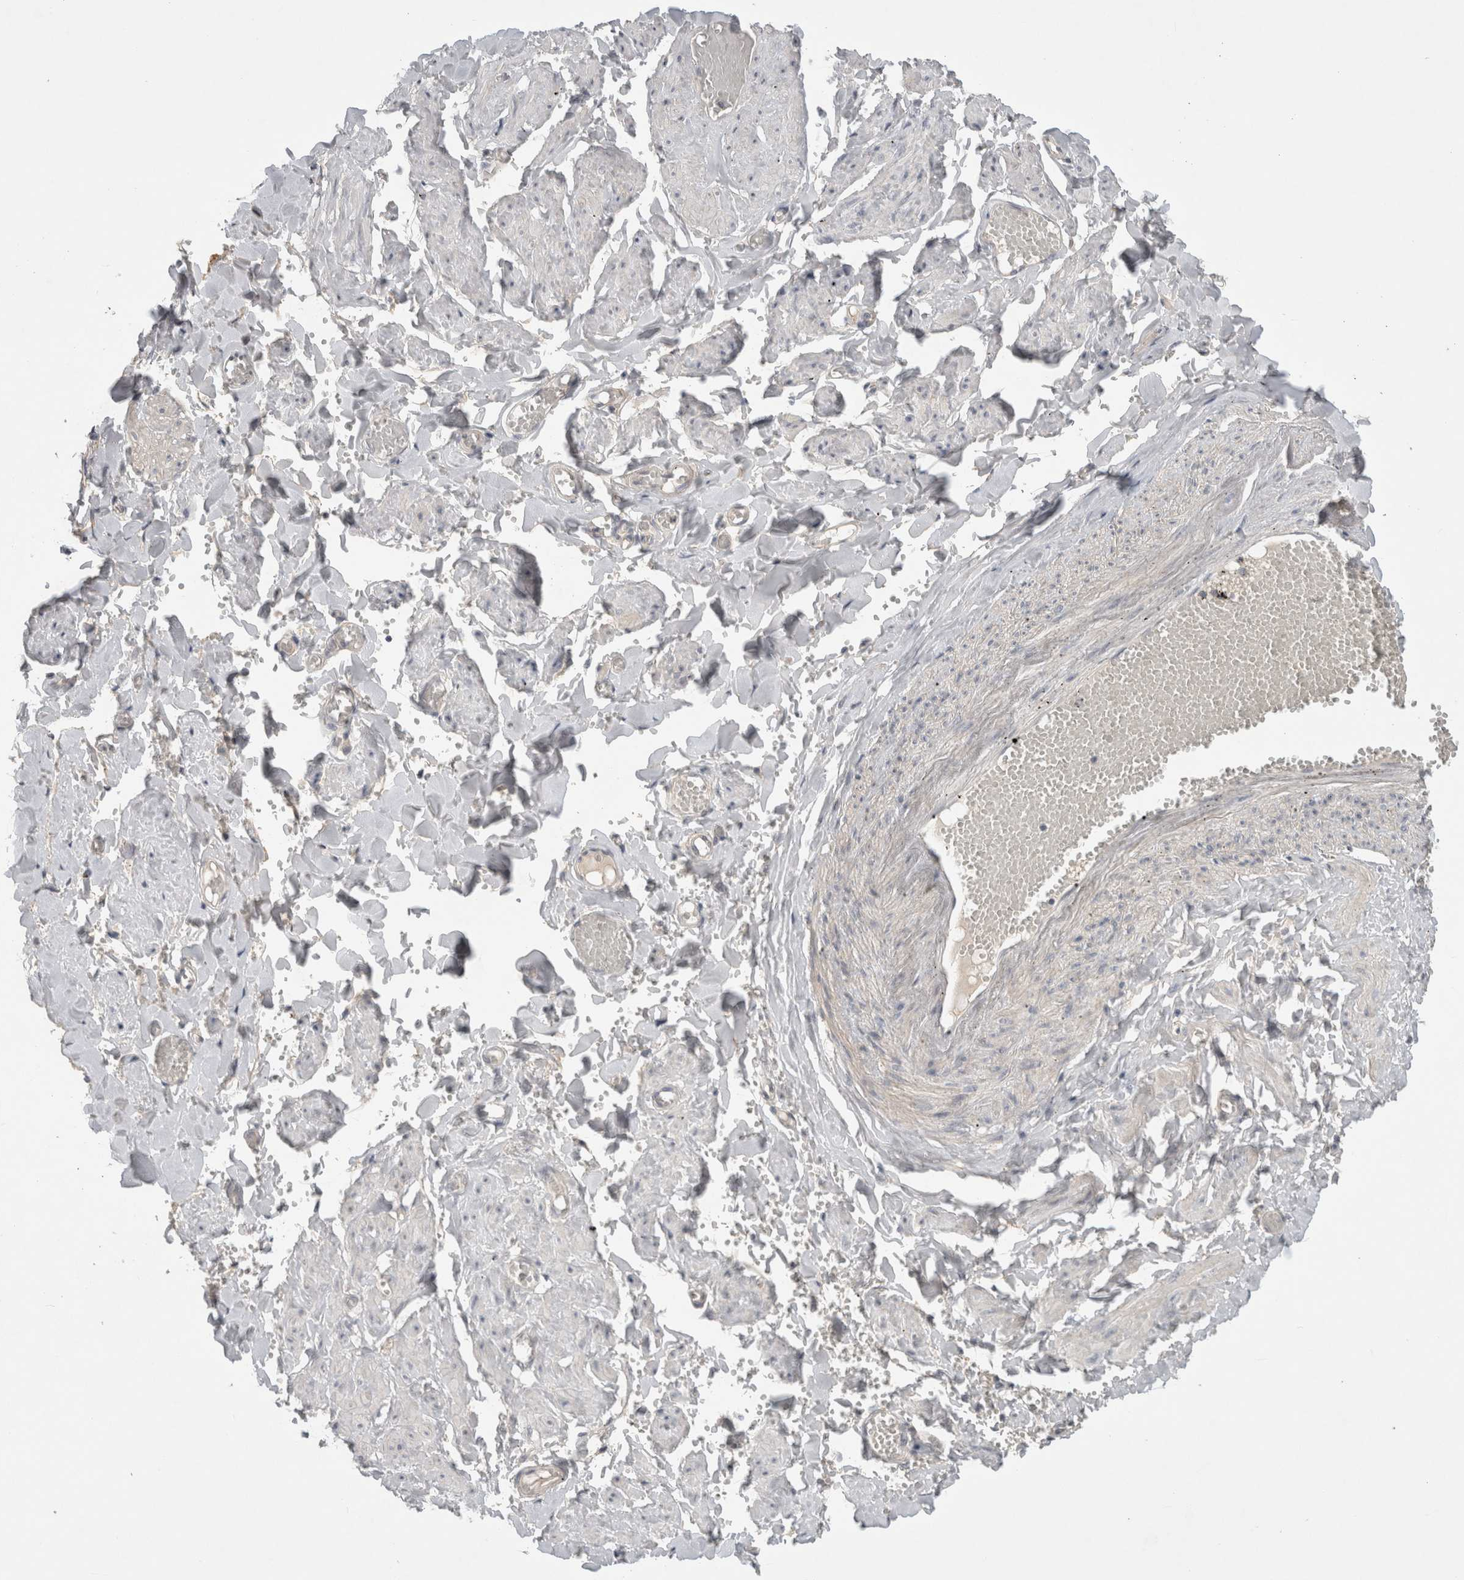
{"staining": {"intensity": "negative", "quantity": "none", "location": "none"}, "tissue": "adipose tissue", "cell_type": "Adipocytes", "image_type": "normal", "snomed": [{"axis": "morphology", "description": "Normal tissue, NOS"}, {"axis": "topography", "description": "Vascular tissue"}, {"axis": "topography", "description": "Fallopian tube"}, {"axis": "topography", "description": "Ovary"}], "caption": "Immunohistochemical staining of normal human adipose tissue reveals no significant expression in adipocytes.", "gene": "CERS3", "patient": {"sex": "female", "age": 67}}